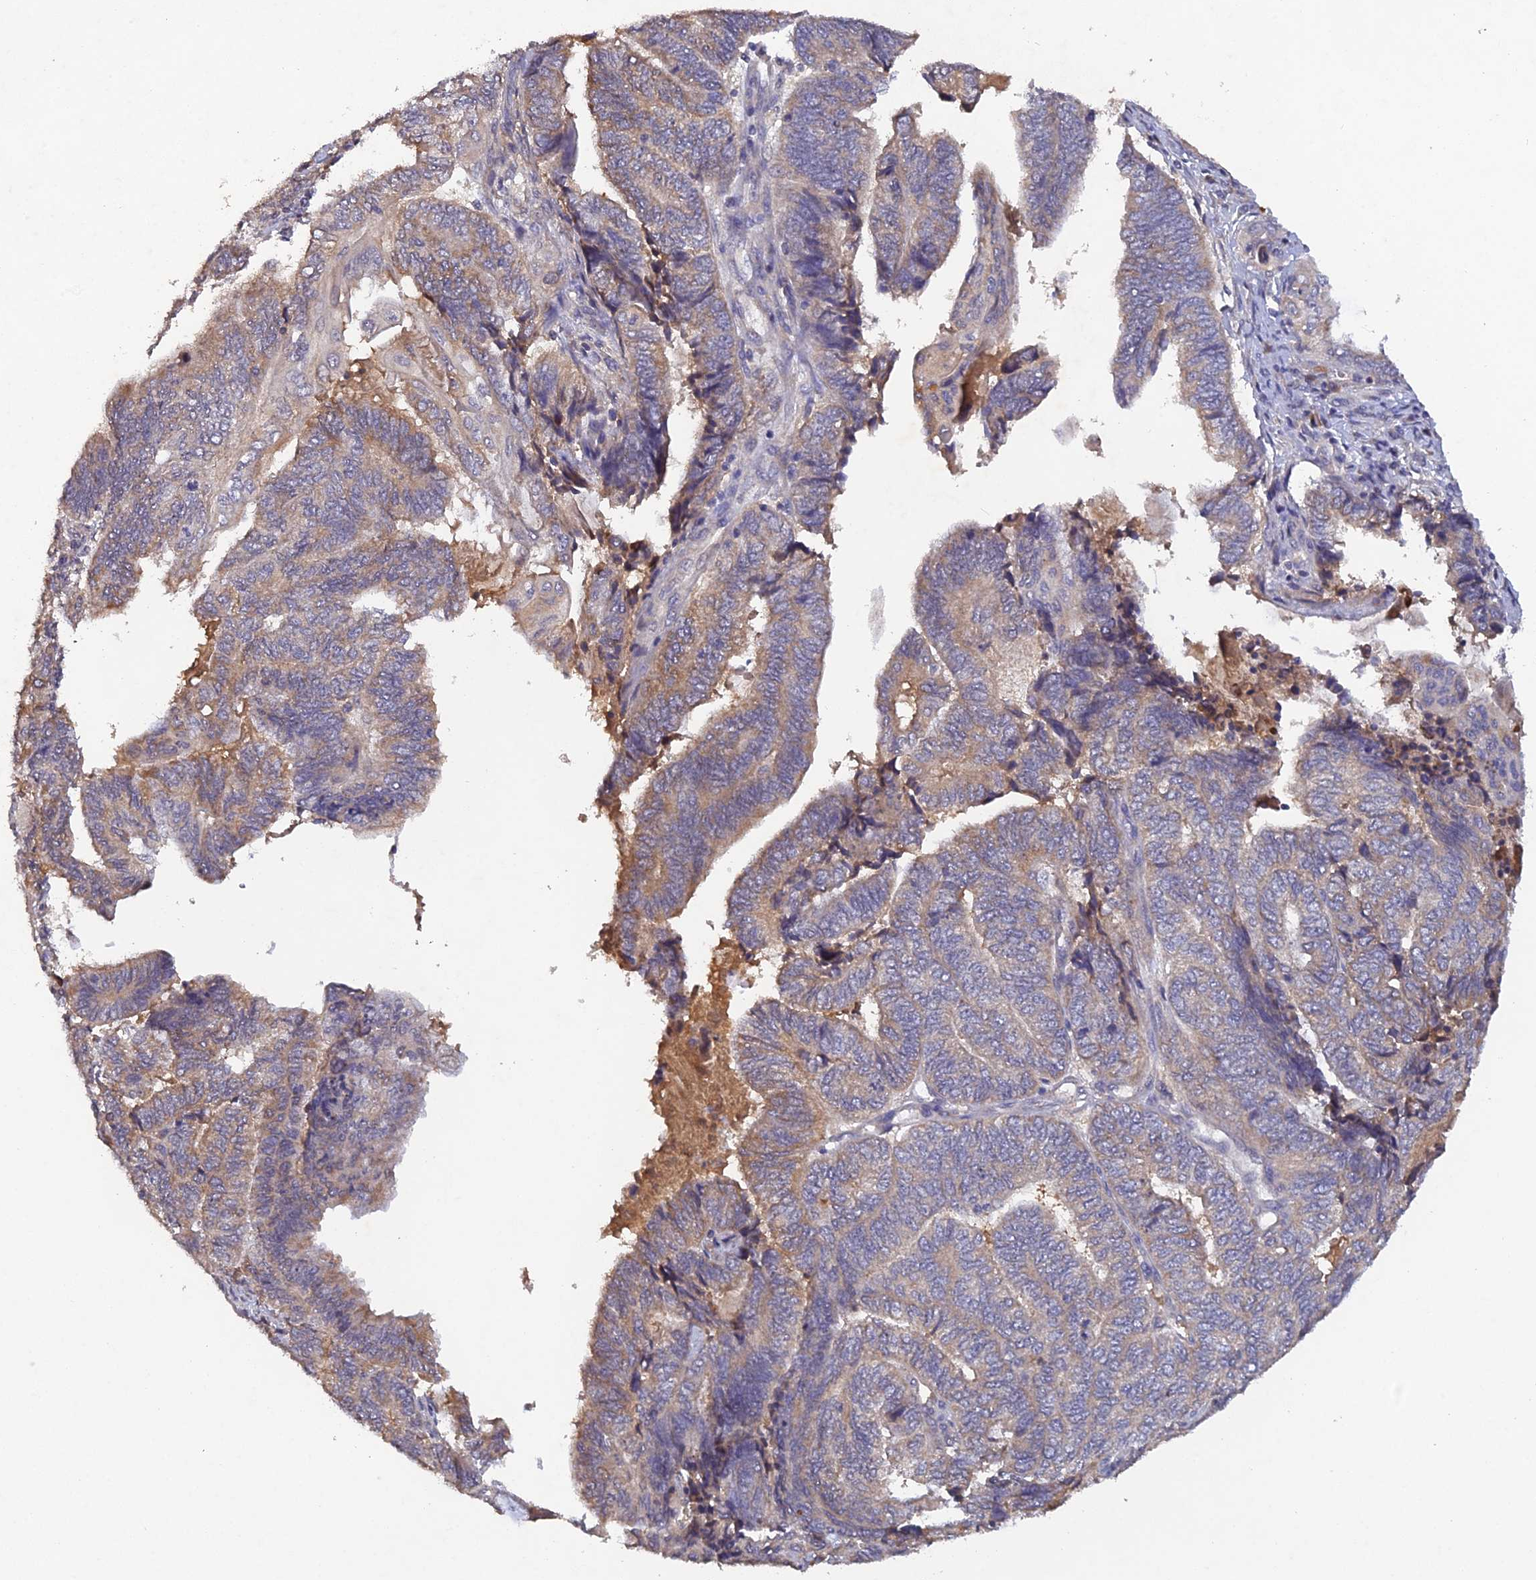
{"staining": {"intensity": "weak", "quantity": "25%-75%", "location": "cytoplasmic/membranous"}, "tissue": "endometrial cancer", "cell_type": "Tumor cells", "image_type": "cancer", "snomed": [{"axis": "morphology", "description": "Adenocarcinoma, NOS"}, {"axis": "topography", "description": "Uterus"}, {"axis": "topography", "description": "Endometrium"}], "caption": "Immunohistochemistry (IHC) (DAB) staining of human endometrial adenocarcinoma exhibits weak cytoplasmic/membranous protein positivity in about 25%-75% of tumor cells. The staining was performed using DAB (3,3'-diaminobenzidine) to visualize the protein expression in brown, while the nuclei were stained in blue with hematoxylin (Magnification: 20x).", "gene": "SLC39A13", "patient": {"sex": "female", "age": 70}}